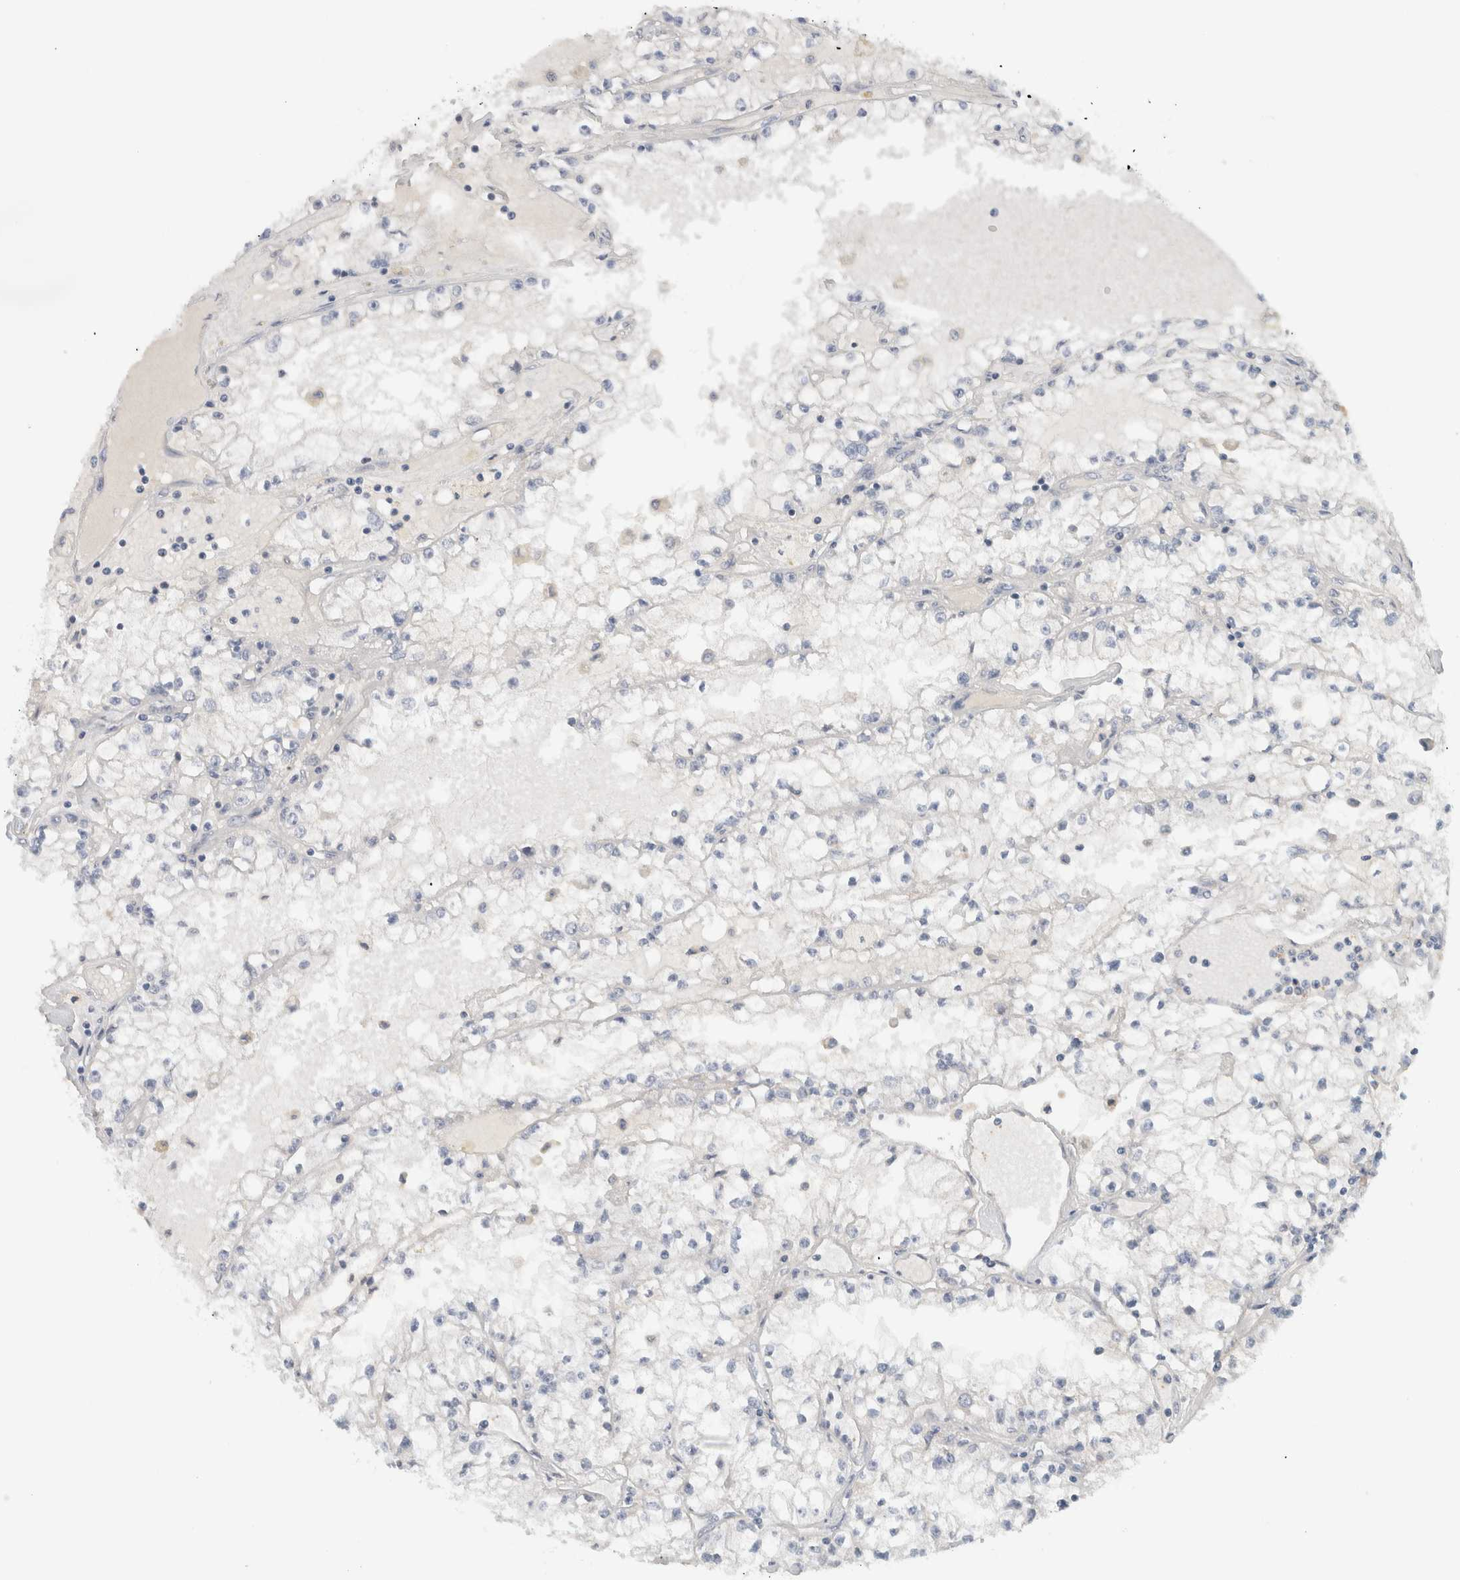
{"staining": {"intensity": "negative", "quantity": "none", "location": "none"}, "tissue": "renal cancer", "cell_type": "Tumor cells", "image_type": "cancer", "snomed": [{"axis": "morphology", "description": "Adenocarcinoma, NOS"}, {"axis": "topography", "description": "Kidney"}], "caption": "High power microscopy histopathology image of an IHC photomicrograph of renal adenocarcinoma, revealing no significant positivity in tumor cells.", "gene": "HCN3", "patient": {"sex": "male", "age": 56}}